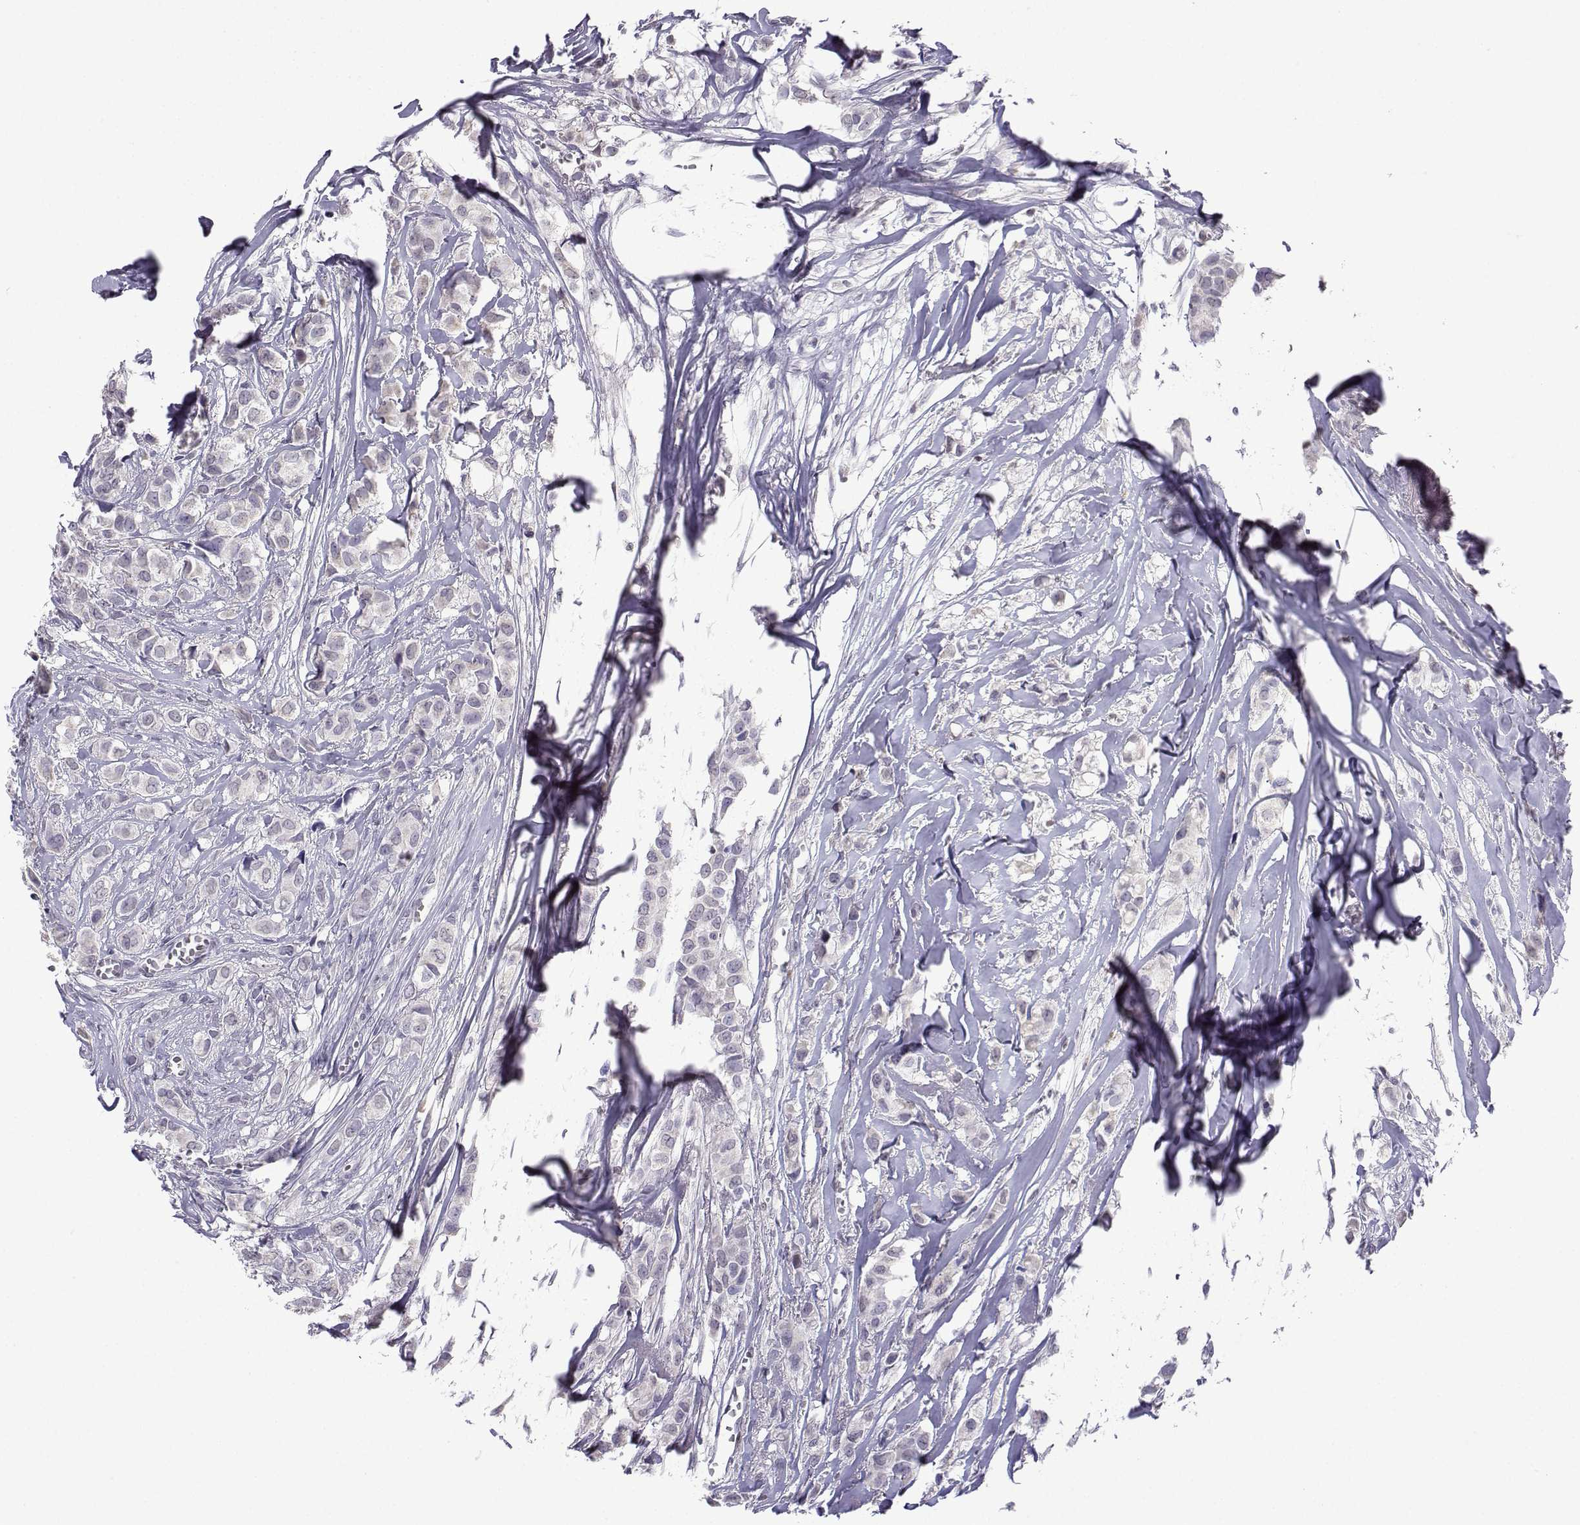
{"staining": {"intensity": "negative", "quantity": "none", "location": "none"}, "tissue": "breast cancer", "cell_type": "Tumor cells", "image_type": "cancer", "snomed": [{"axis": "morphology", "description": "Duct carcinoma"}, {"axis": "topography", "description": "Breast"}], "caption": "High power microscopy histopathology image of an IHC image of breast invasive ductal carcinoma, revealing no significant positivity in tumor cells.", "gene": "CFAP70", "patient": {"sex": "female", "age": 85}}